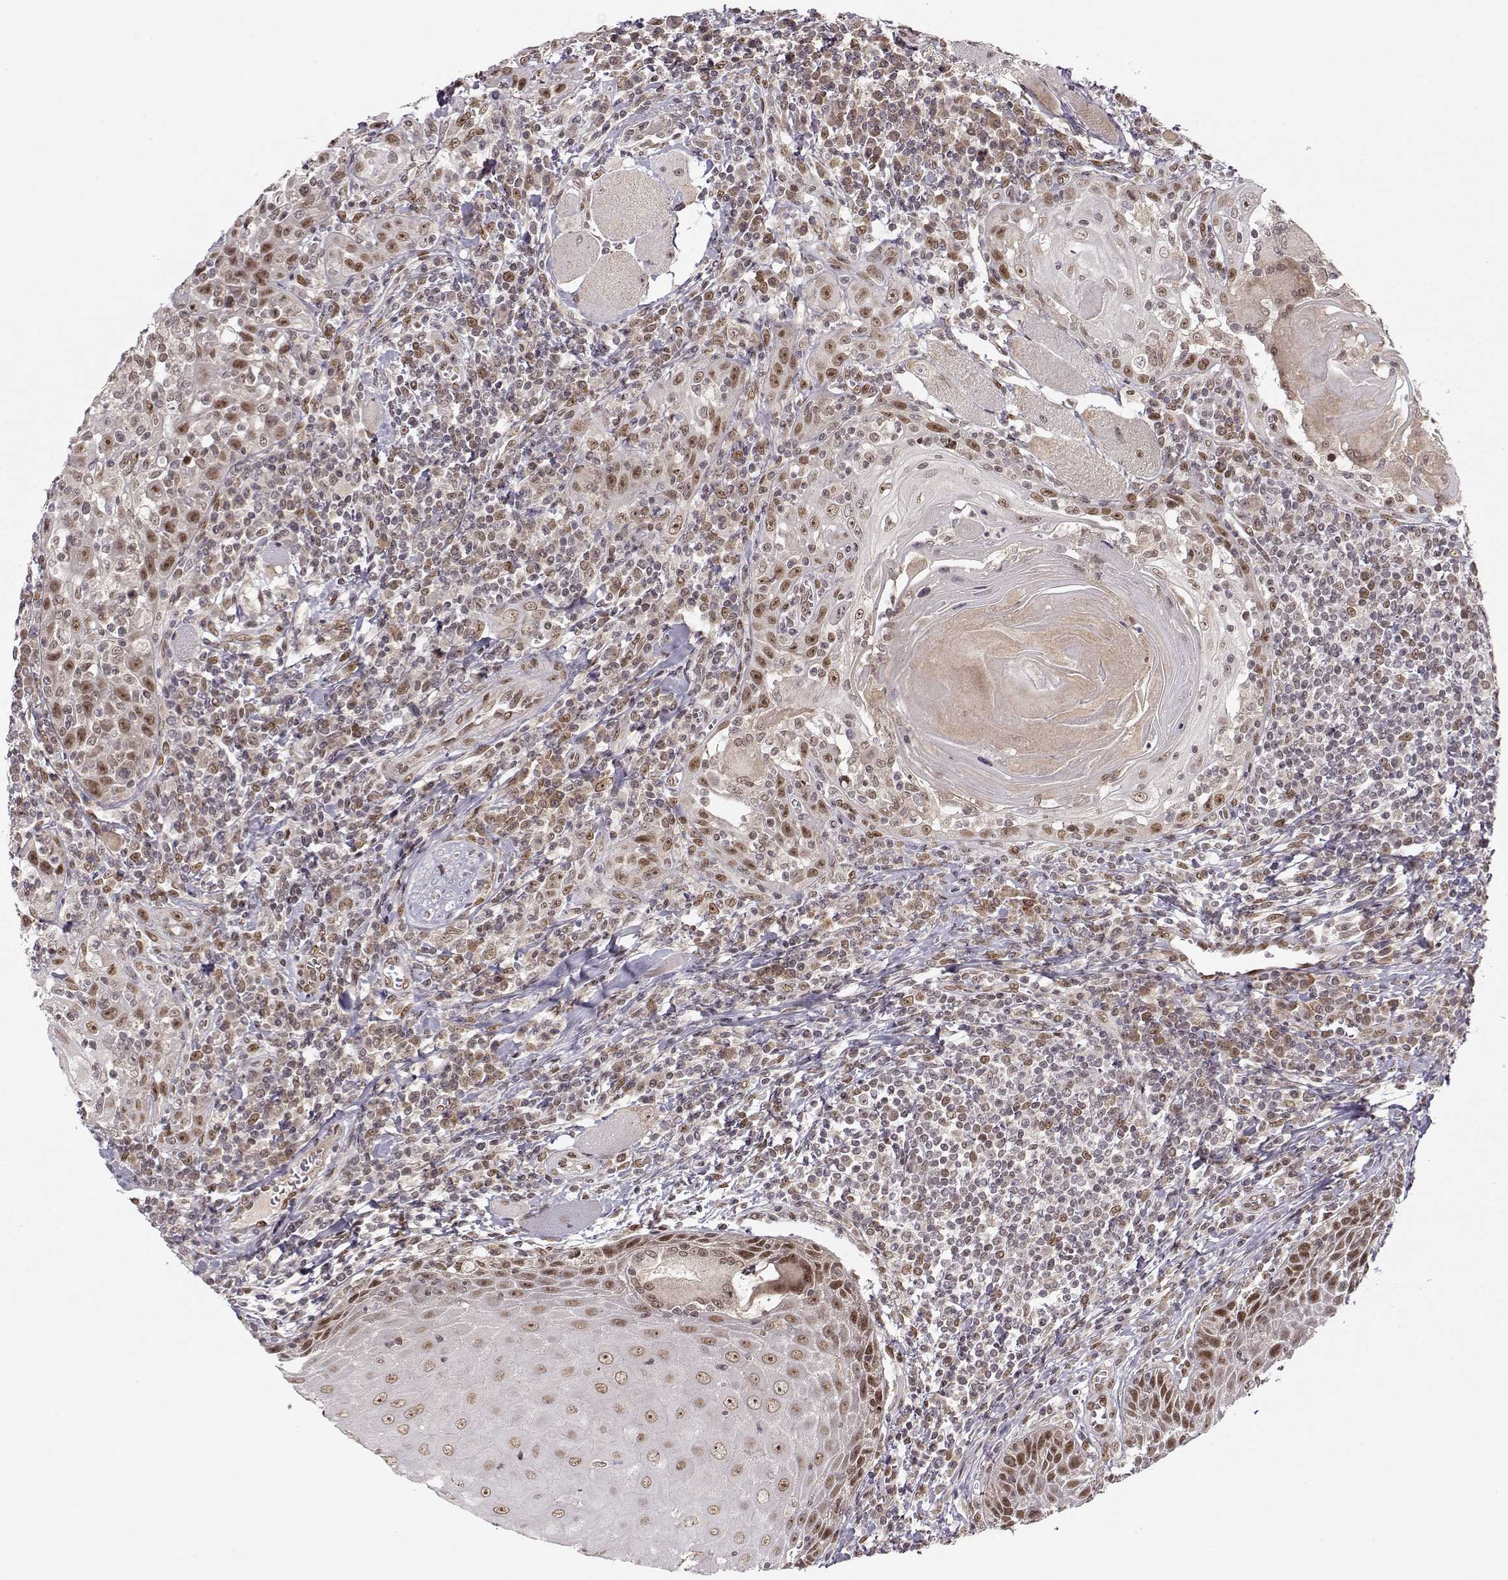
{"staining": {"intensity": "moderate", "quantity": ">75%", "location": "nuclear"}, "tissue": "head and neck cancer", "cell_type": "Tumor cells", "image_type": "cancer", "snomed": [{"axis": "morphology", "description": "Normal tissue, NOS"}, {"axis": "morphology", "description": "Squamous cell carcinoma, NOS"}, {"axis": "topography", "description": "Oral tissue"}, {"axis": "topography", "description": "Head-Neck"}], "caption": "Immunohistochemical staining of human head and neck cancer (squamous cell carcinoma) demonstrates medium levels of moderate nuclear protein positivity in approximately >75% of tumor cells.", "gene": "RAI1", "patient": {"sex": "male", "age": 52}}